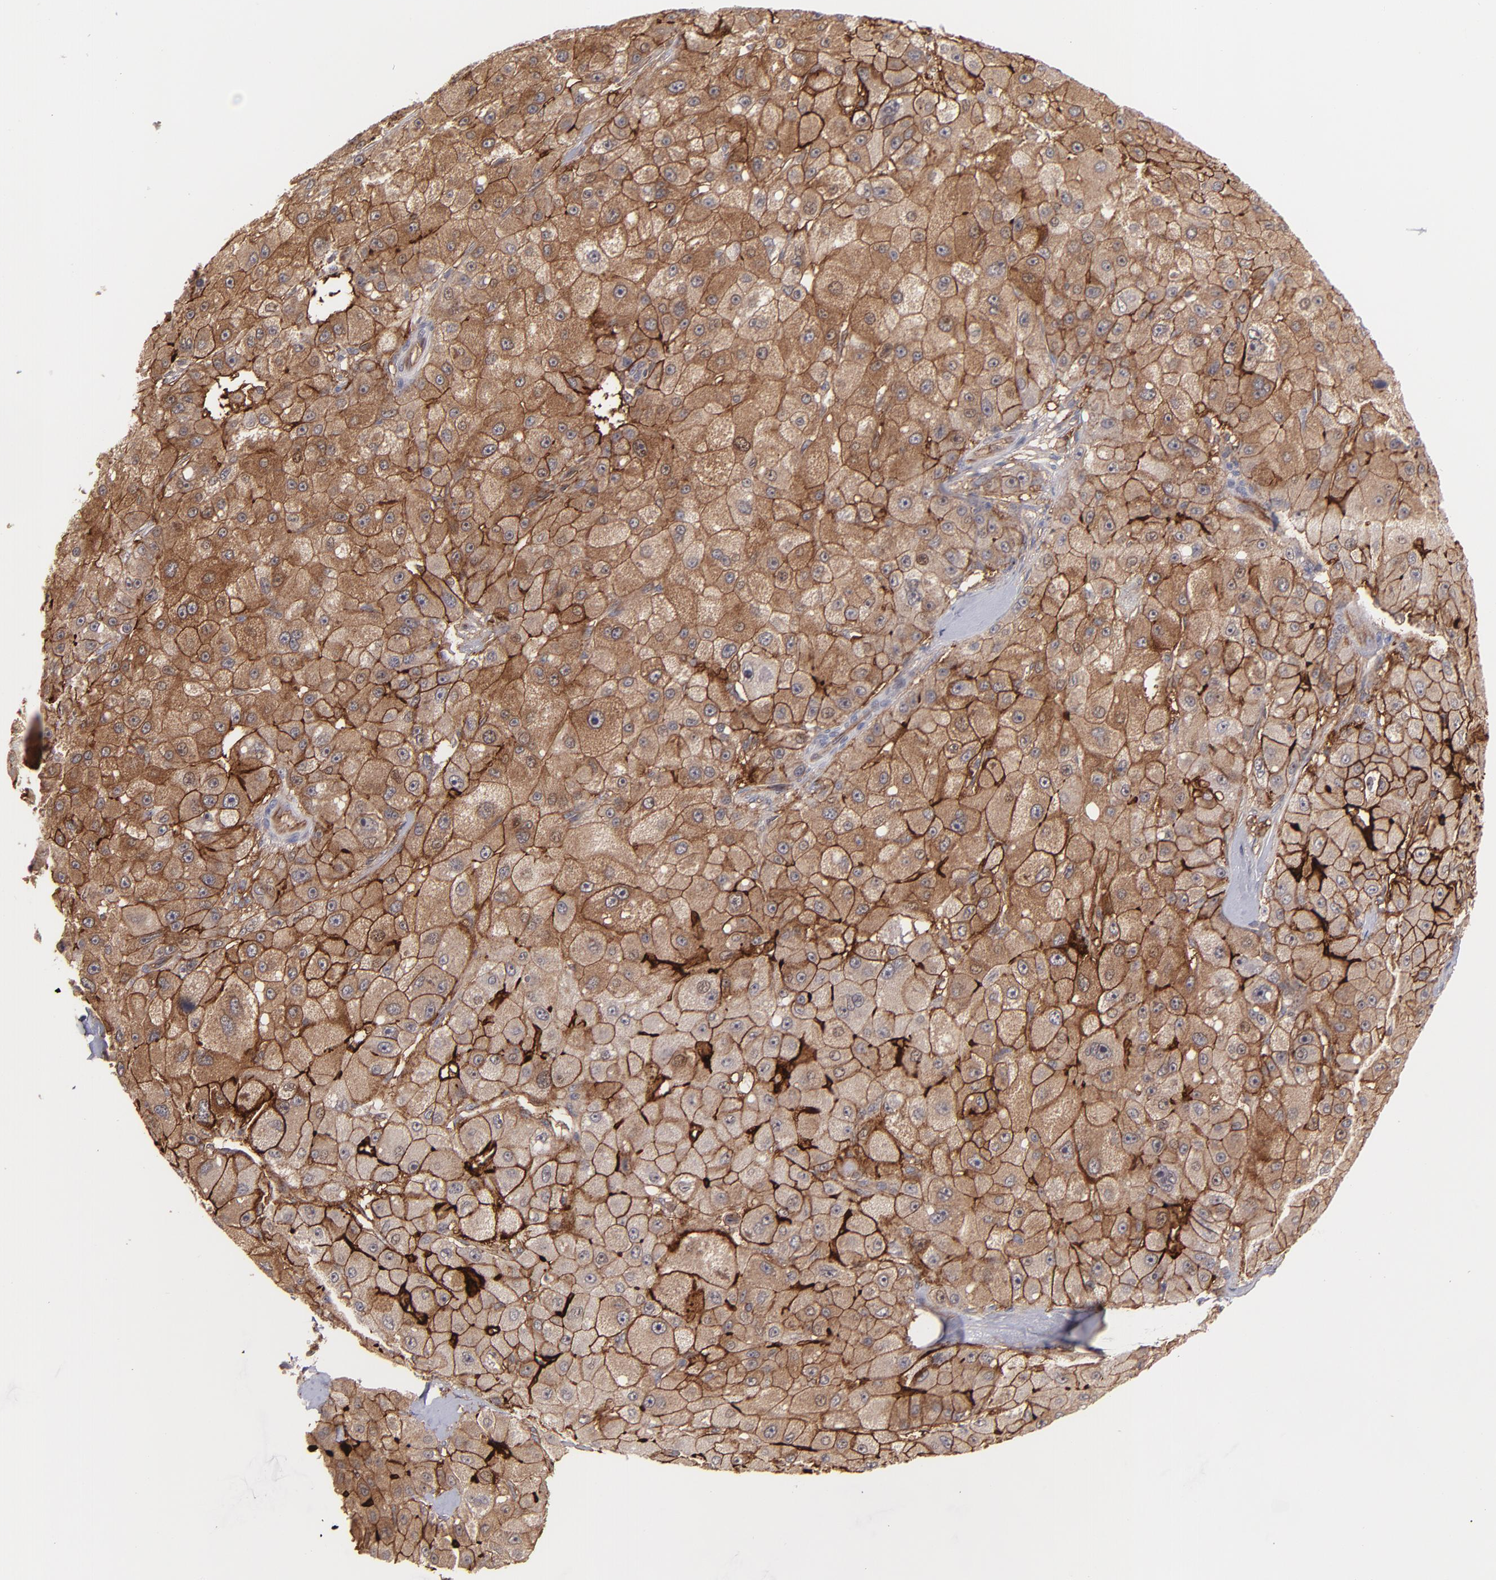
{"staining": {"intensity": "moderate", "quantity": ">75%", "location": "cytoplasmic/membranous"}, "tissue": "liver cancer", "cell_type": "Tumor cells", "image_type": "cancer", "snomed": [{"axis": "morphology", "description": "Carcinoma, Hepatocellular, NOS"}, {"axis": "topography", "description": "Liver"}], "caption": "Protein staining by IHC displays moderate cytoplasmic/membranous expression in approximately >75% of tumor cells in liver hepatocellular carcinoma. Ihc stains the protein of interest in brown and the nuclei are stained blue.", "gene": "ICAM1", "patient": {"sex": "male", "age": 80}}